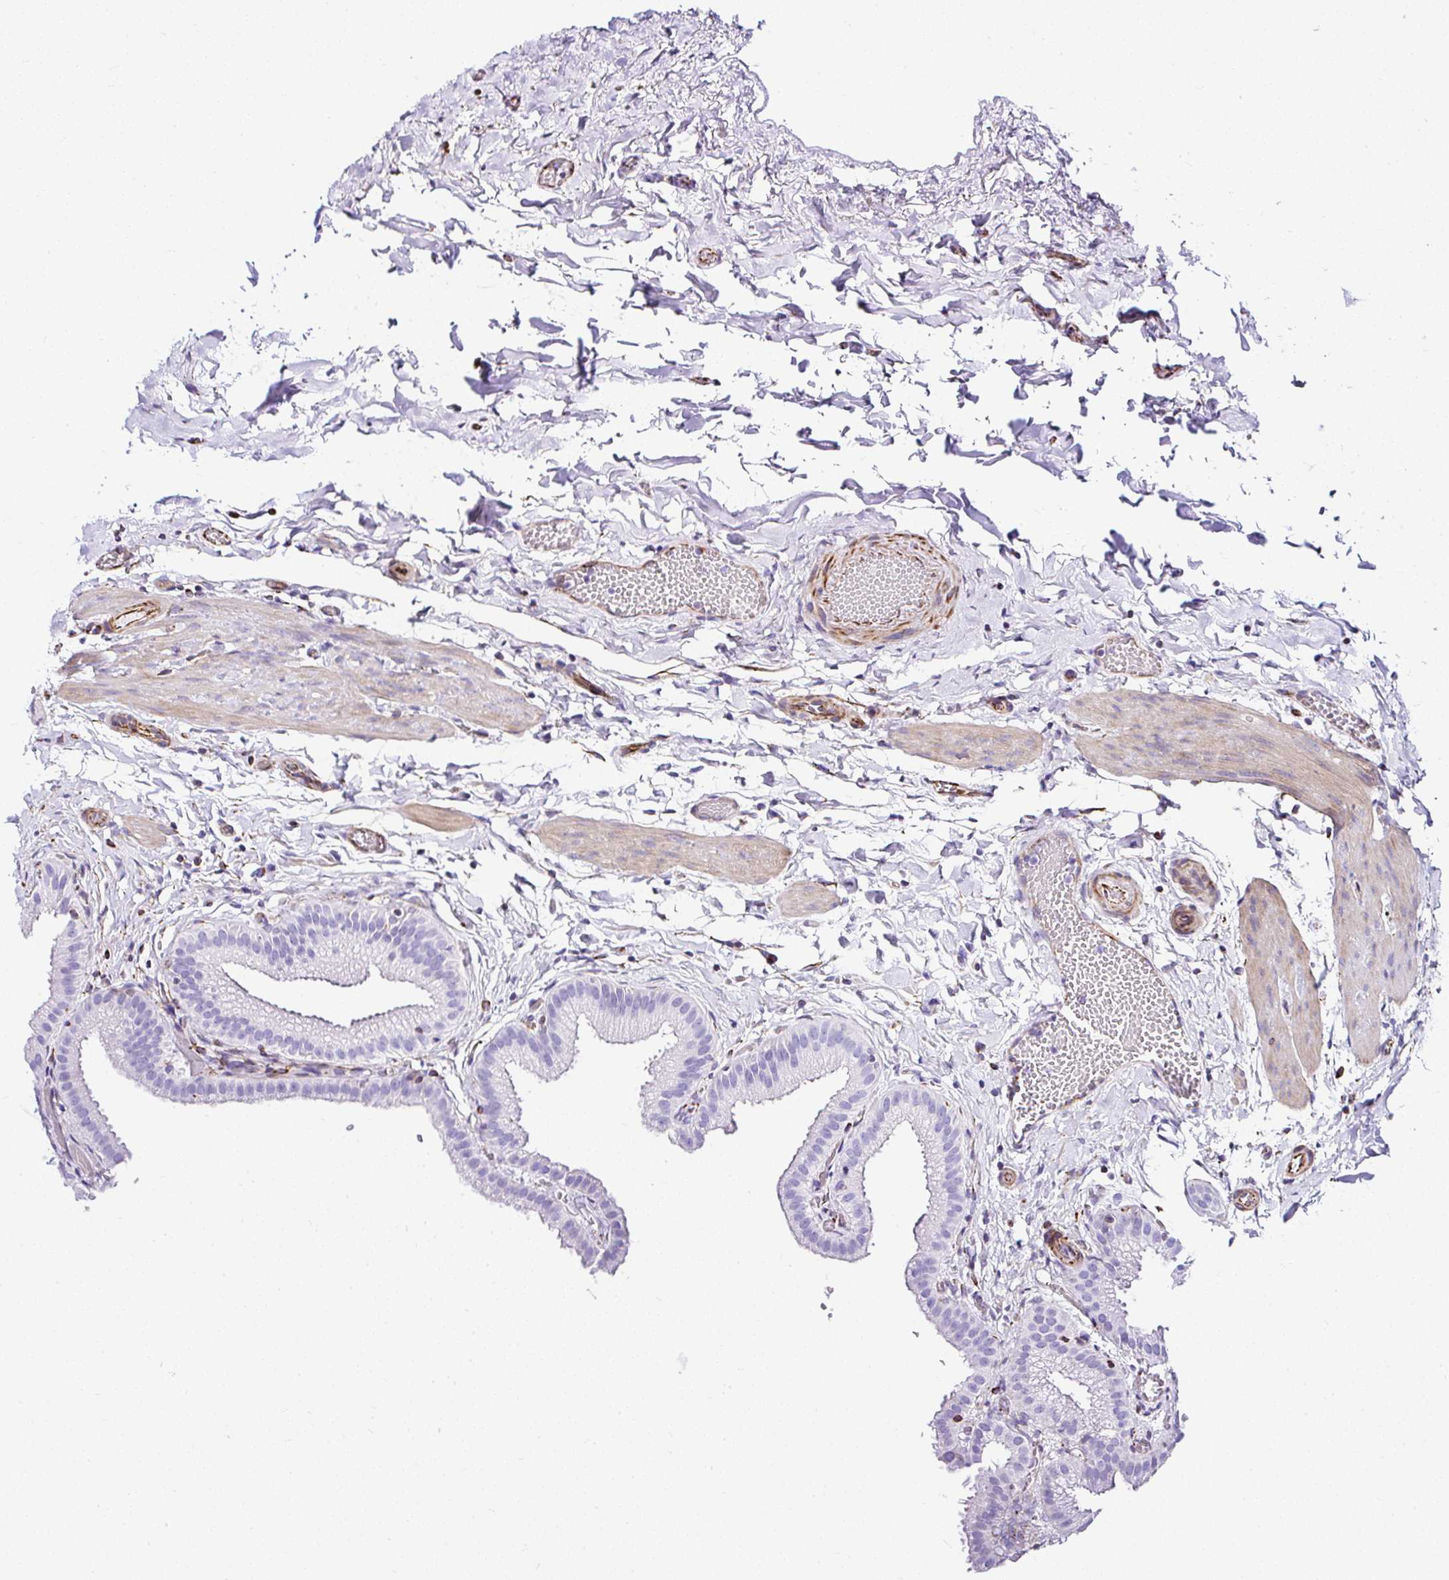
{"staining": {"intensity": "negative", "quantity": "none", "location": "none"}, "tissue": "gallbladder", "cell_type": "Glandular cells", "image_type": "normal", "snomed": [{"axis": "morphology", "description": "Normal tissue, NOS"}, {"axis": "topography", "description": "Gallbladder"}], "caption": "The image displays no staining of glandular cells in benign gallbladder.", "gene": "DEPDC5", "patient": {"sex": "female", "age": 63}}